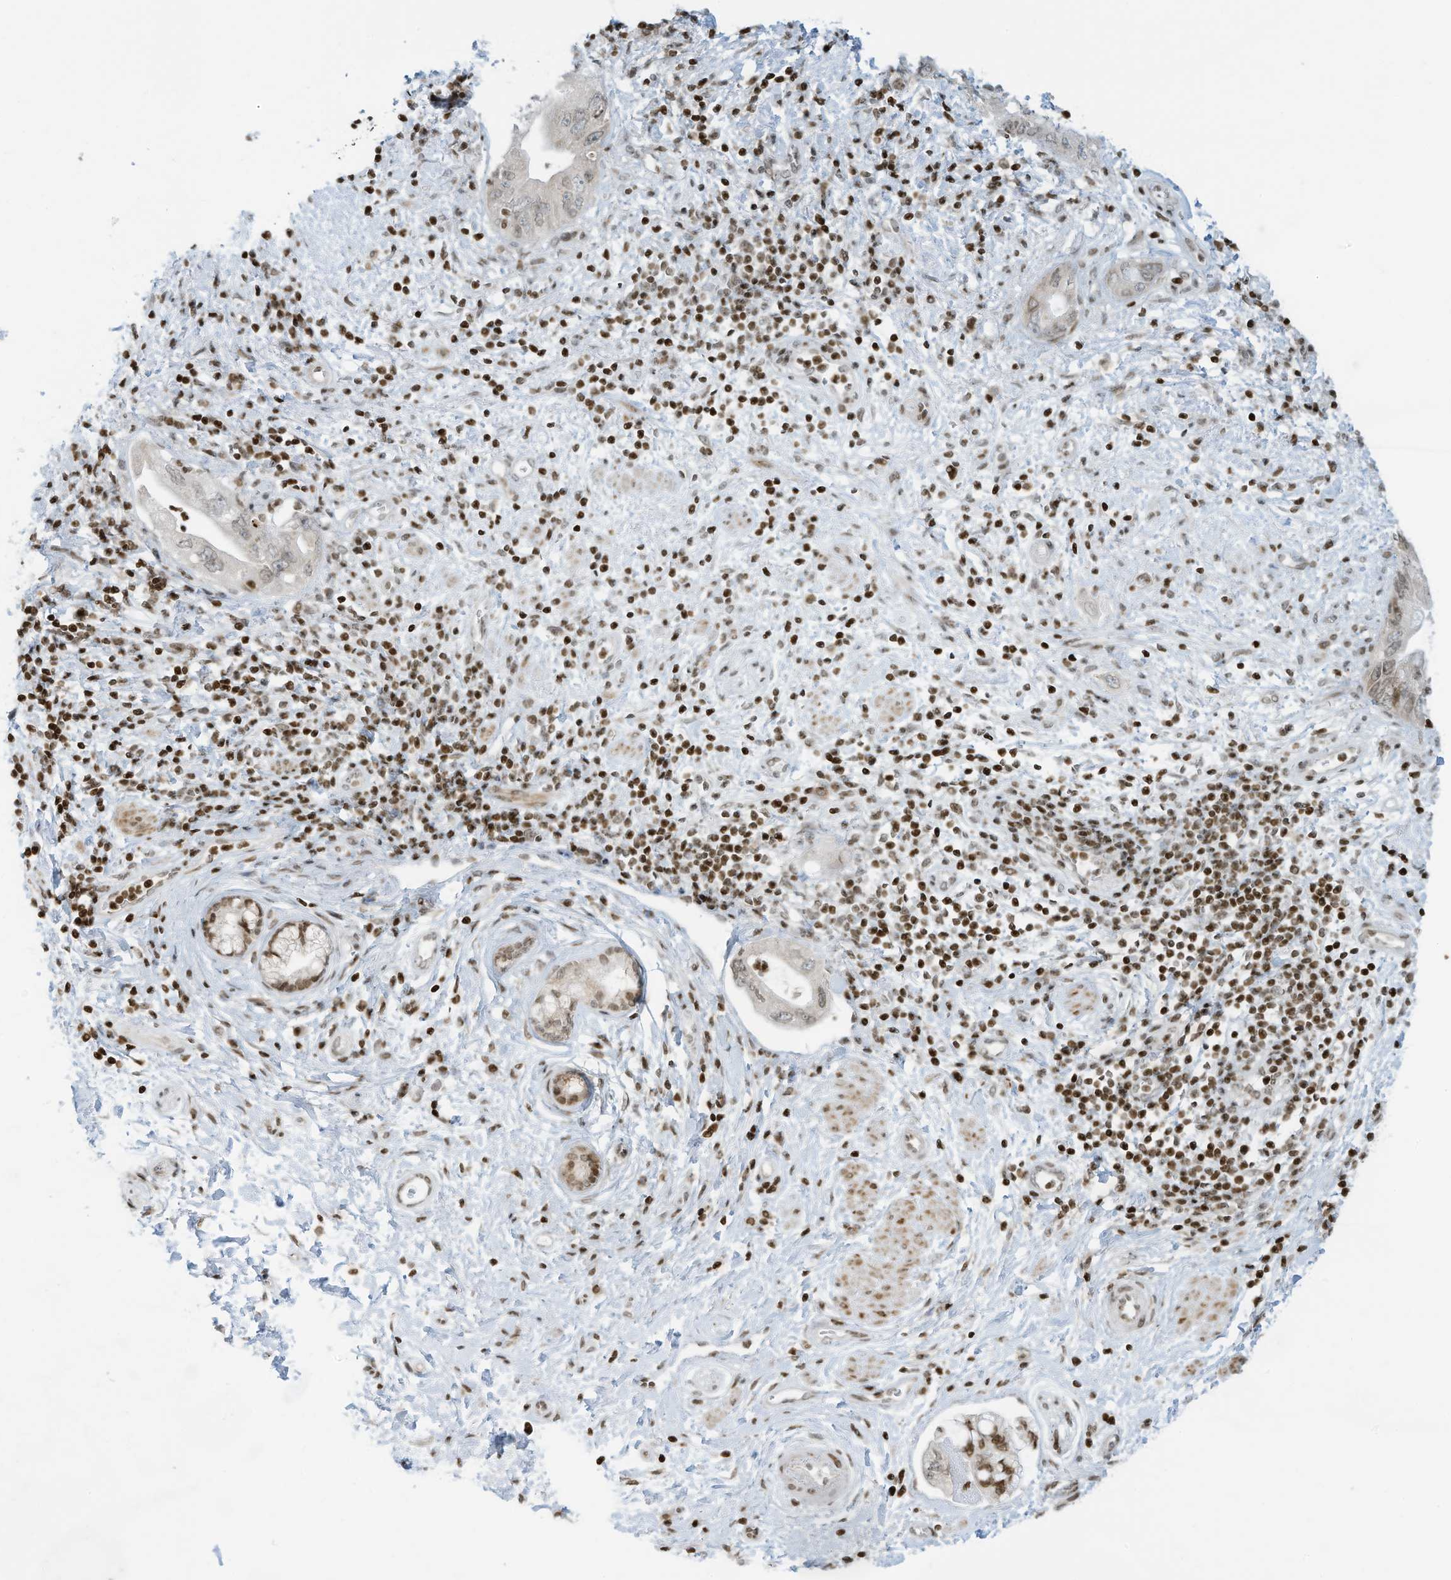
{"staining": {"intensity": "moderate", "quantity": "25%-75%", "location": "nuclear"}, "tissue": "pancreatic cancer", "cell_type": "Tumor cells", "image_type": "cancer", "snomed": [{"axis": "morphology", "description": "Adenocarcinoma, NOS"}, {"axis": "topography", "description": "Pancreas"}], "caption": "Protein staining of pancreatic cancer tissue demonstrates moderate nuclear positivity in about 25%-75% of tumor cells.", "gene": "ADI1", "patient": {"sex": "female", "age": 73}}